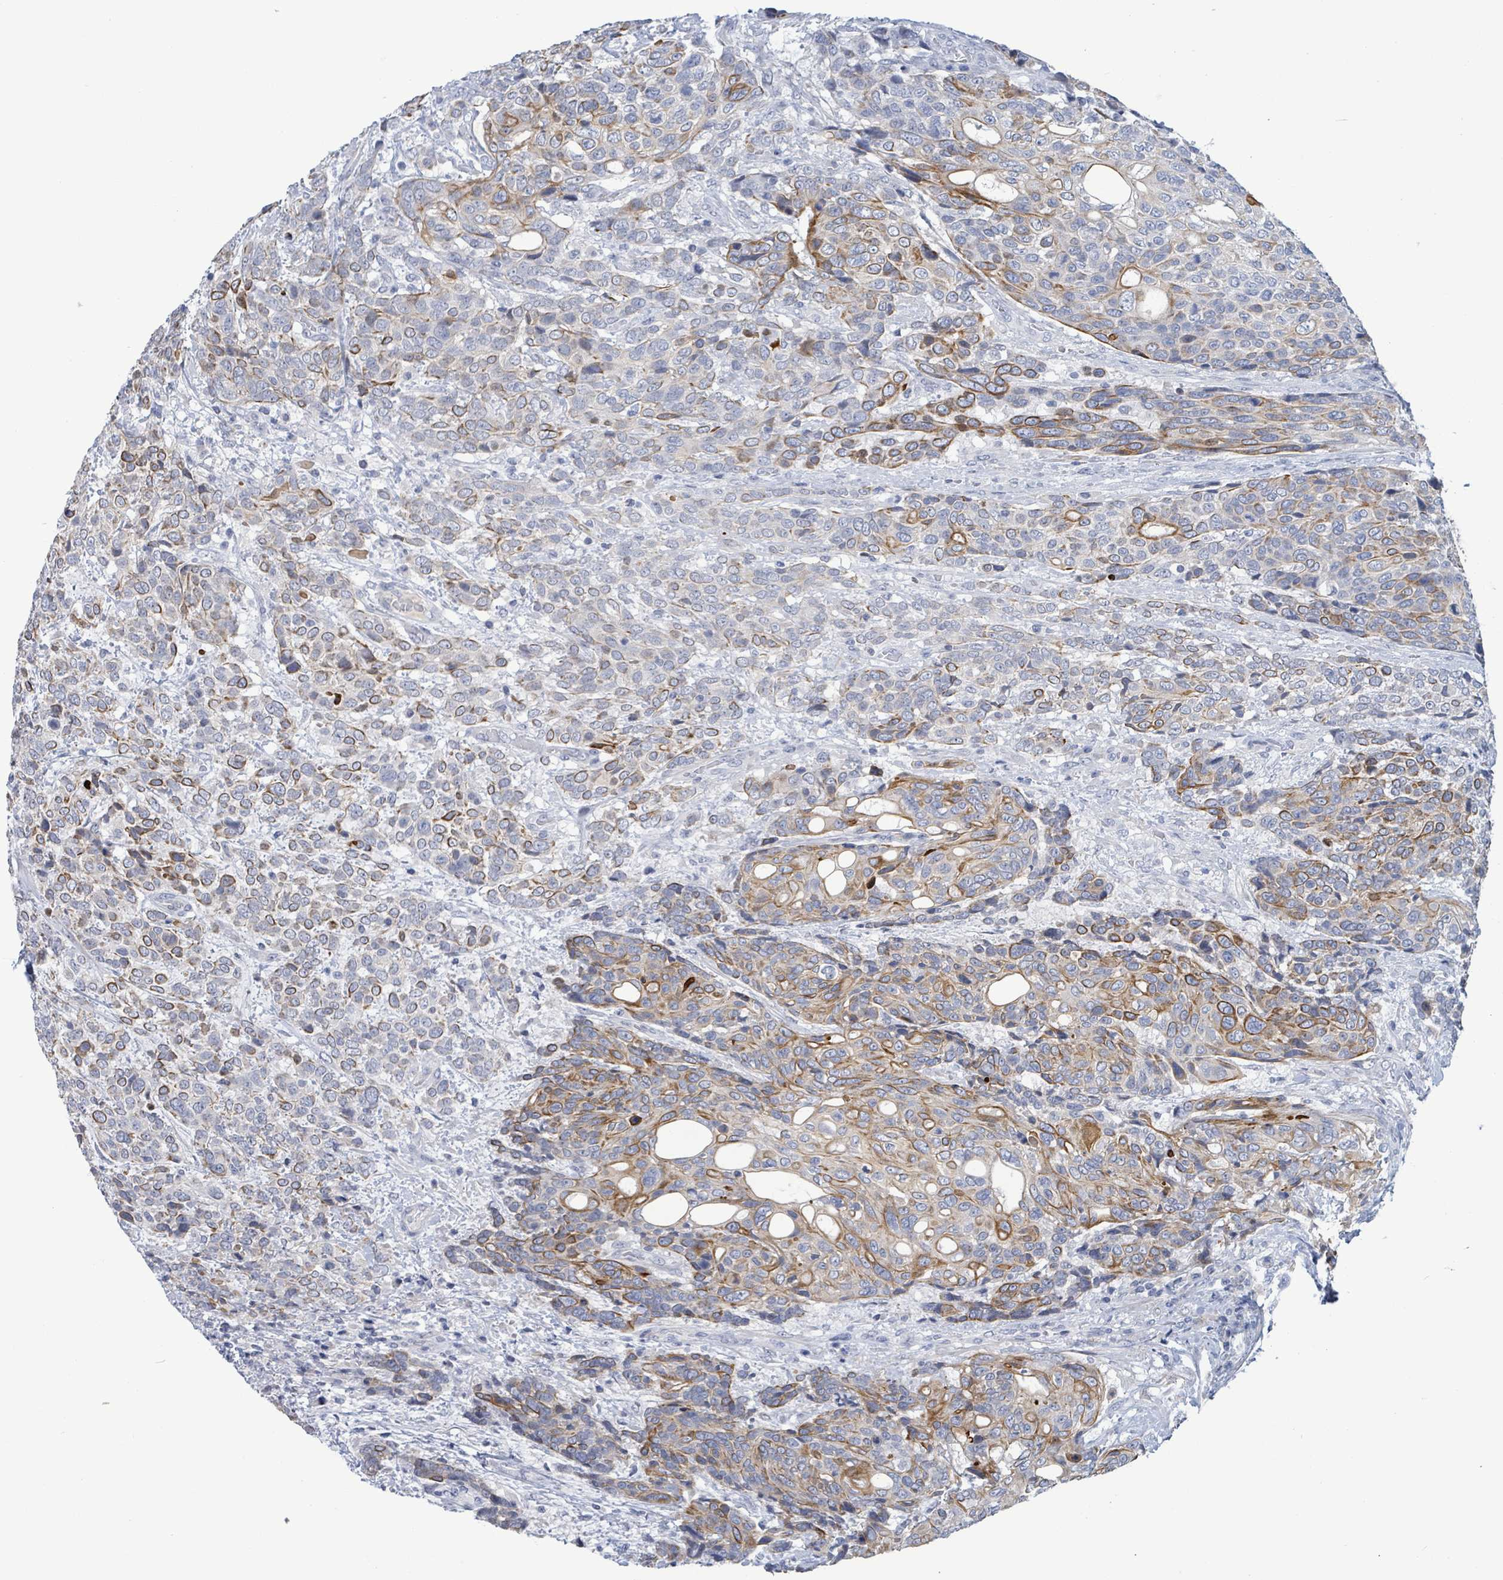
{"staining": {"intensity": "moderate", "quantity": "25%-75%", "location": "cytoplasmic/membranous"}, "tissue": "urothelial cancer", "cell_type": "Tumor cells", "image_type": "cancer", "snomed": [{"axis": "morphology", "description": "Urothelial carcinoma, High grade"}, {"axis": "topography", "description": "Urinary bladder"}], "caption": "Protein staining of urothelial cancer tissue reveals moderate cytoplasmic/membranous expression in about 25%-75% of tumor cells.", "gene": "NTN3", "patient": {"sex": "female", "age": 70}}